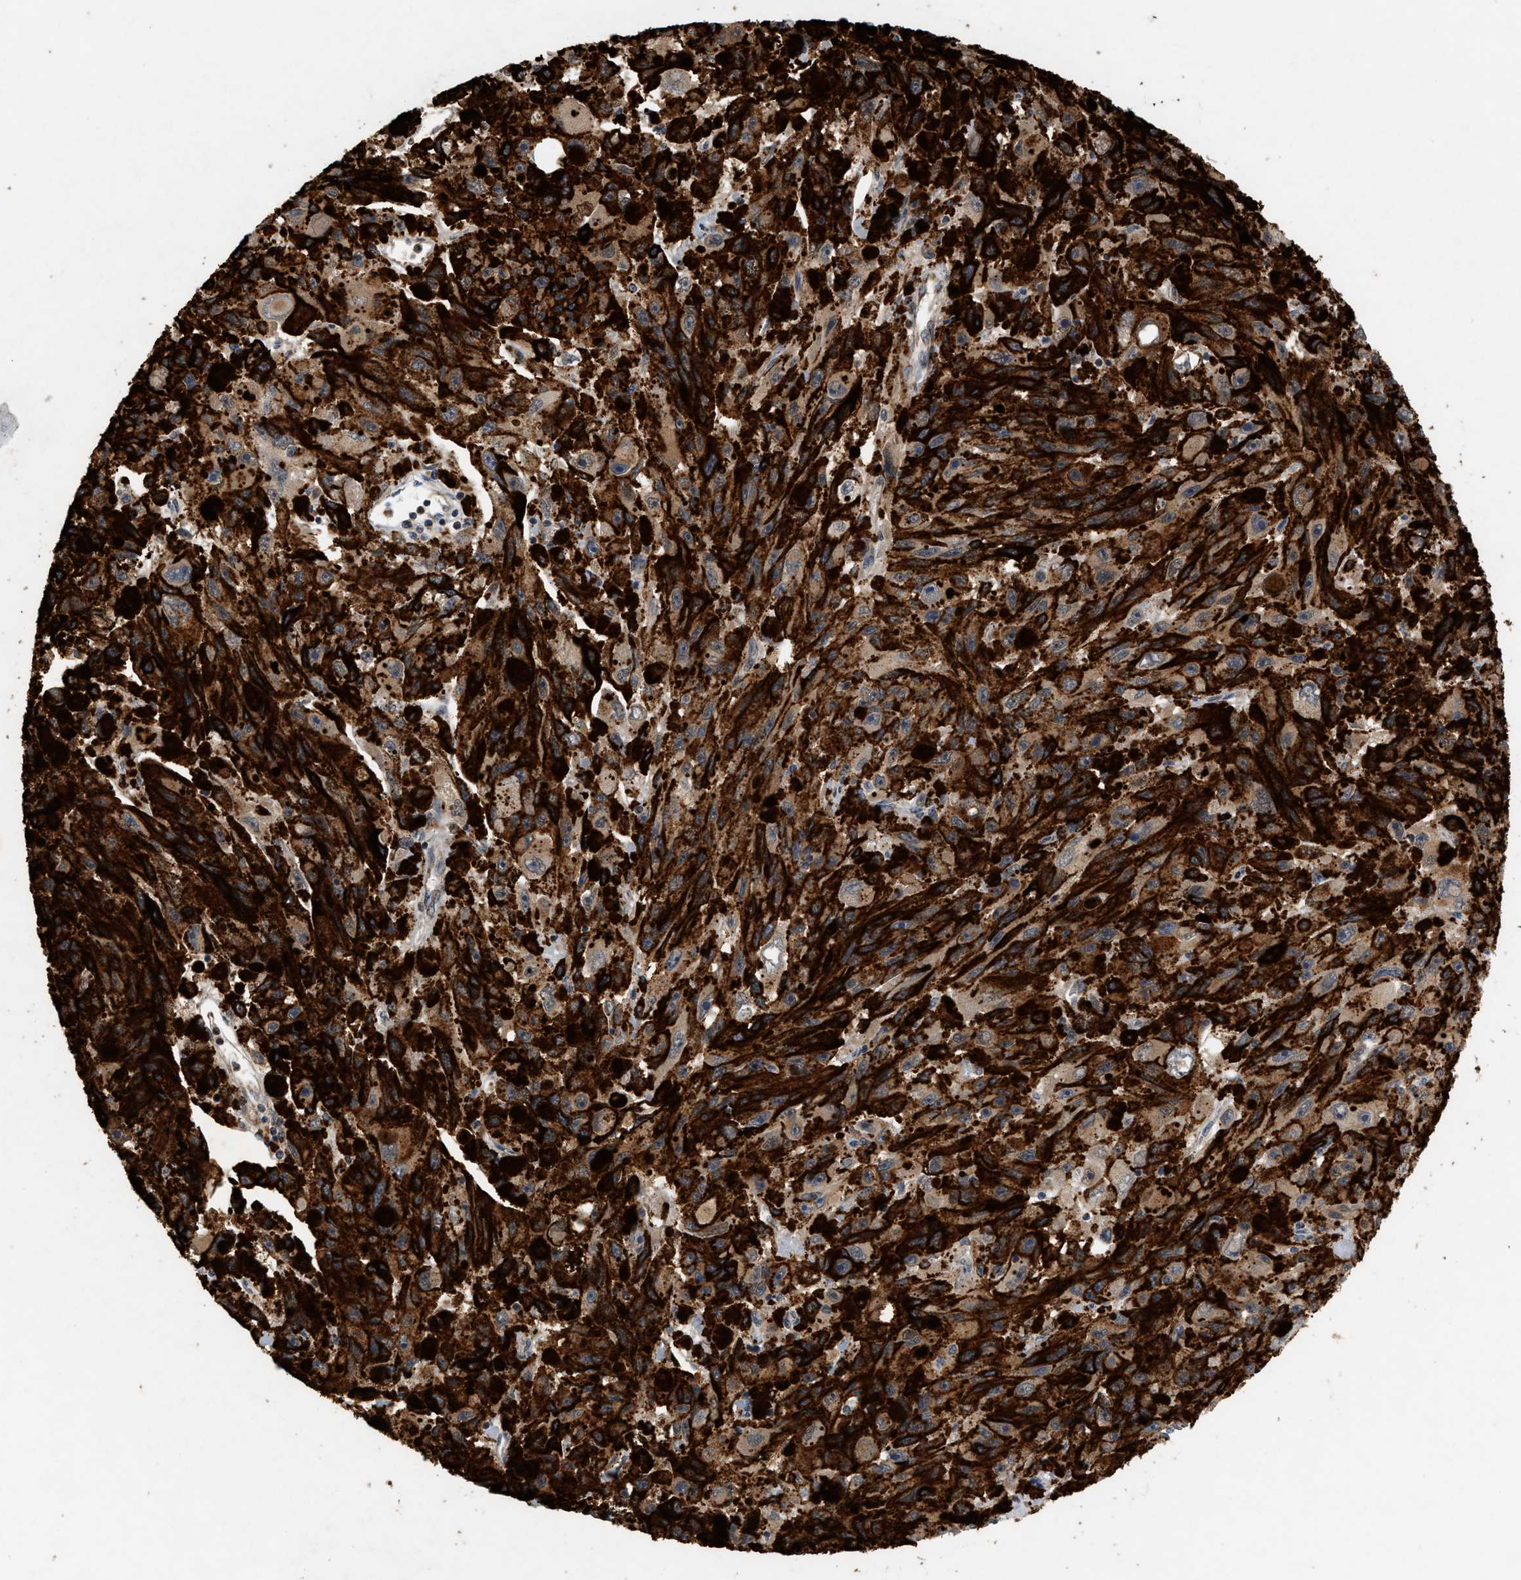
{"staining": {"intensity": "moderate", "quantity": ">75%", "location": "cytoplasmic/membranous"}, "tissue": "melanoma", "cell_type": "Tumor cells", "image_type": "cancer", "snomed": [{"axis": "morphology", "description": "Malignant melanoma, NOS"}, {"axis": "topography", "description": "Skin"}], "caption": "Tumor cells exhibit medium levels of moderate cytoplasmic/membranous positivity in about >75% of cells in human melanoma. (DAB (3,3'-diaminobenzidine) IHC, brown staining for protein, blue staining for nuclei).", "gene": "MCU", "patient": {"sex": "female", "age": 104}}